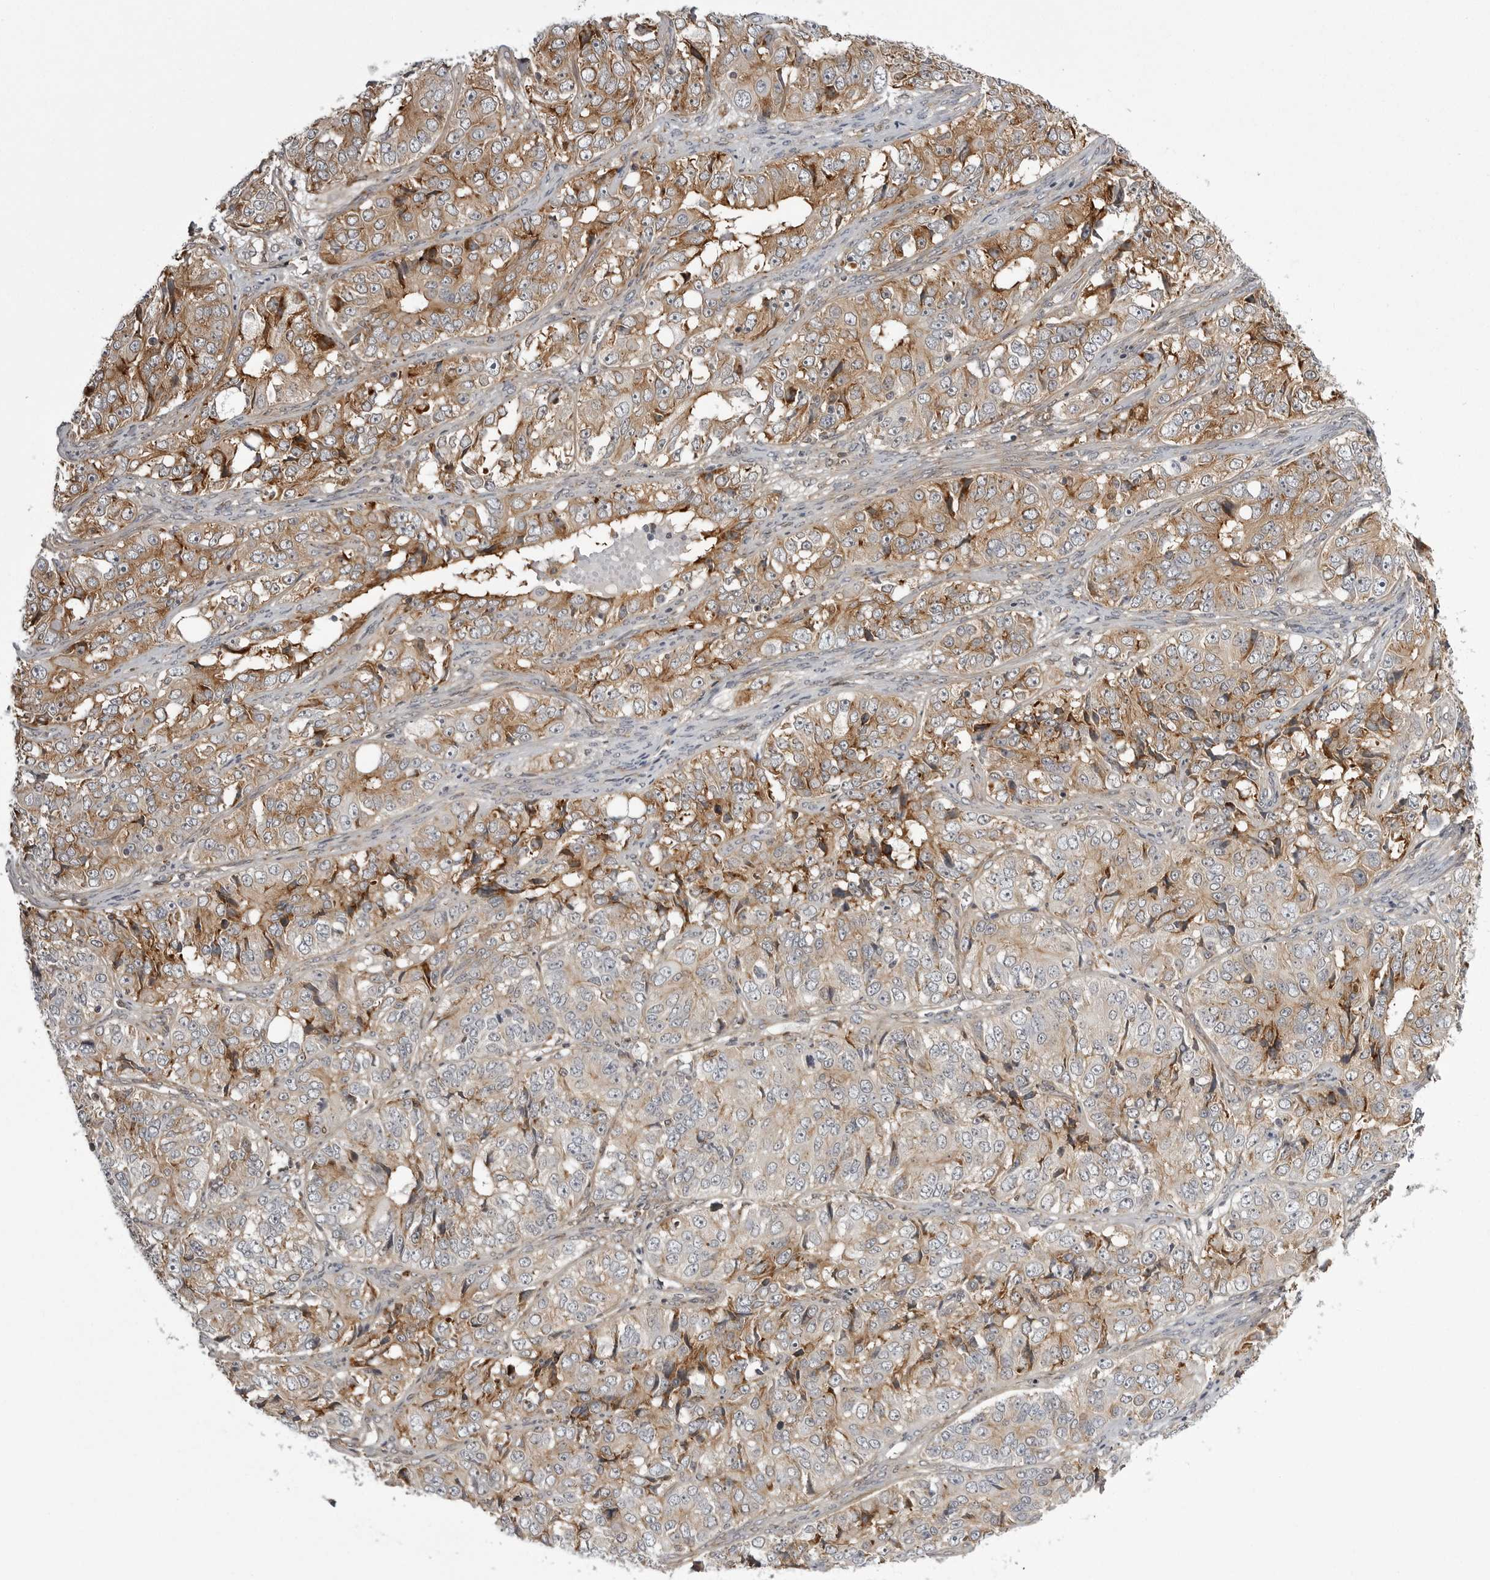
{"staining": {"intensity": "moderate", "quantity": ">75%", "location": "cytoplasmic/membranous"}, "tissue": "ovarian cancer", "cell_type": "Tumor cells", "image_type": "cancer", "snomed": [{"axis": "morphology", "description": "Carcinoma, endometroid"}, {"axis": "topography", "description": "Ovary"}], "caption": "DAB immunohistochemical staining of human endometroid carcinoma (ovarian) exhibits moderate cytoplasmic/membranous protein expression in about >75% of tumor cells.", "gene": "ARL5A", "patient": {"sex": "female", "age": 51}}